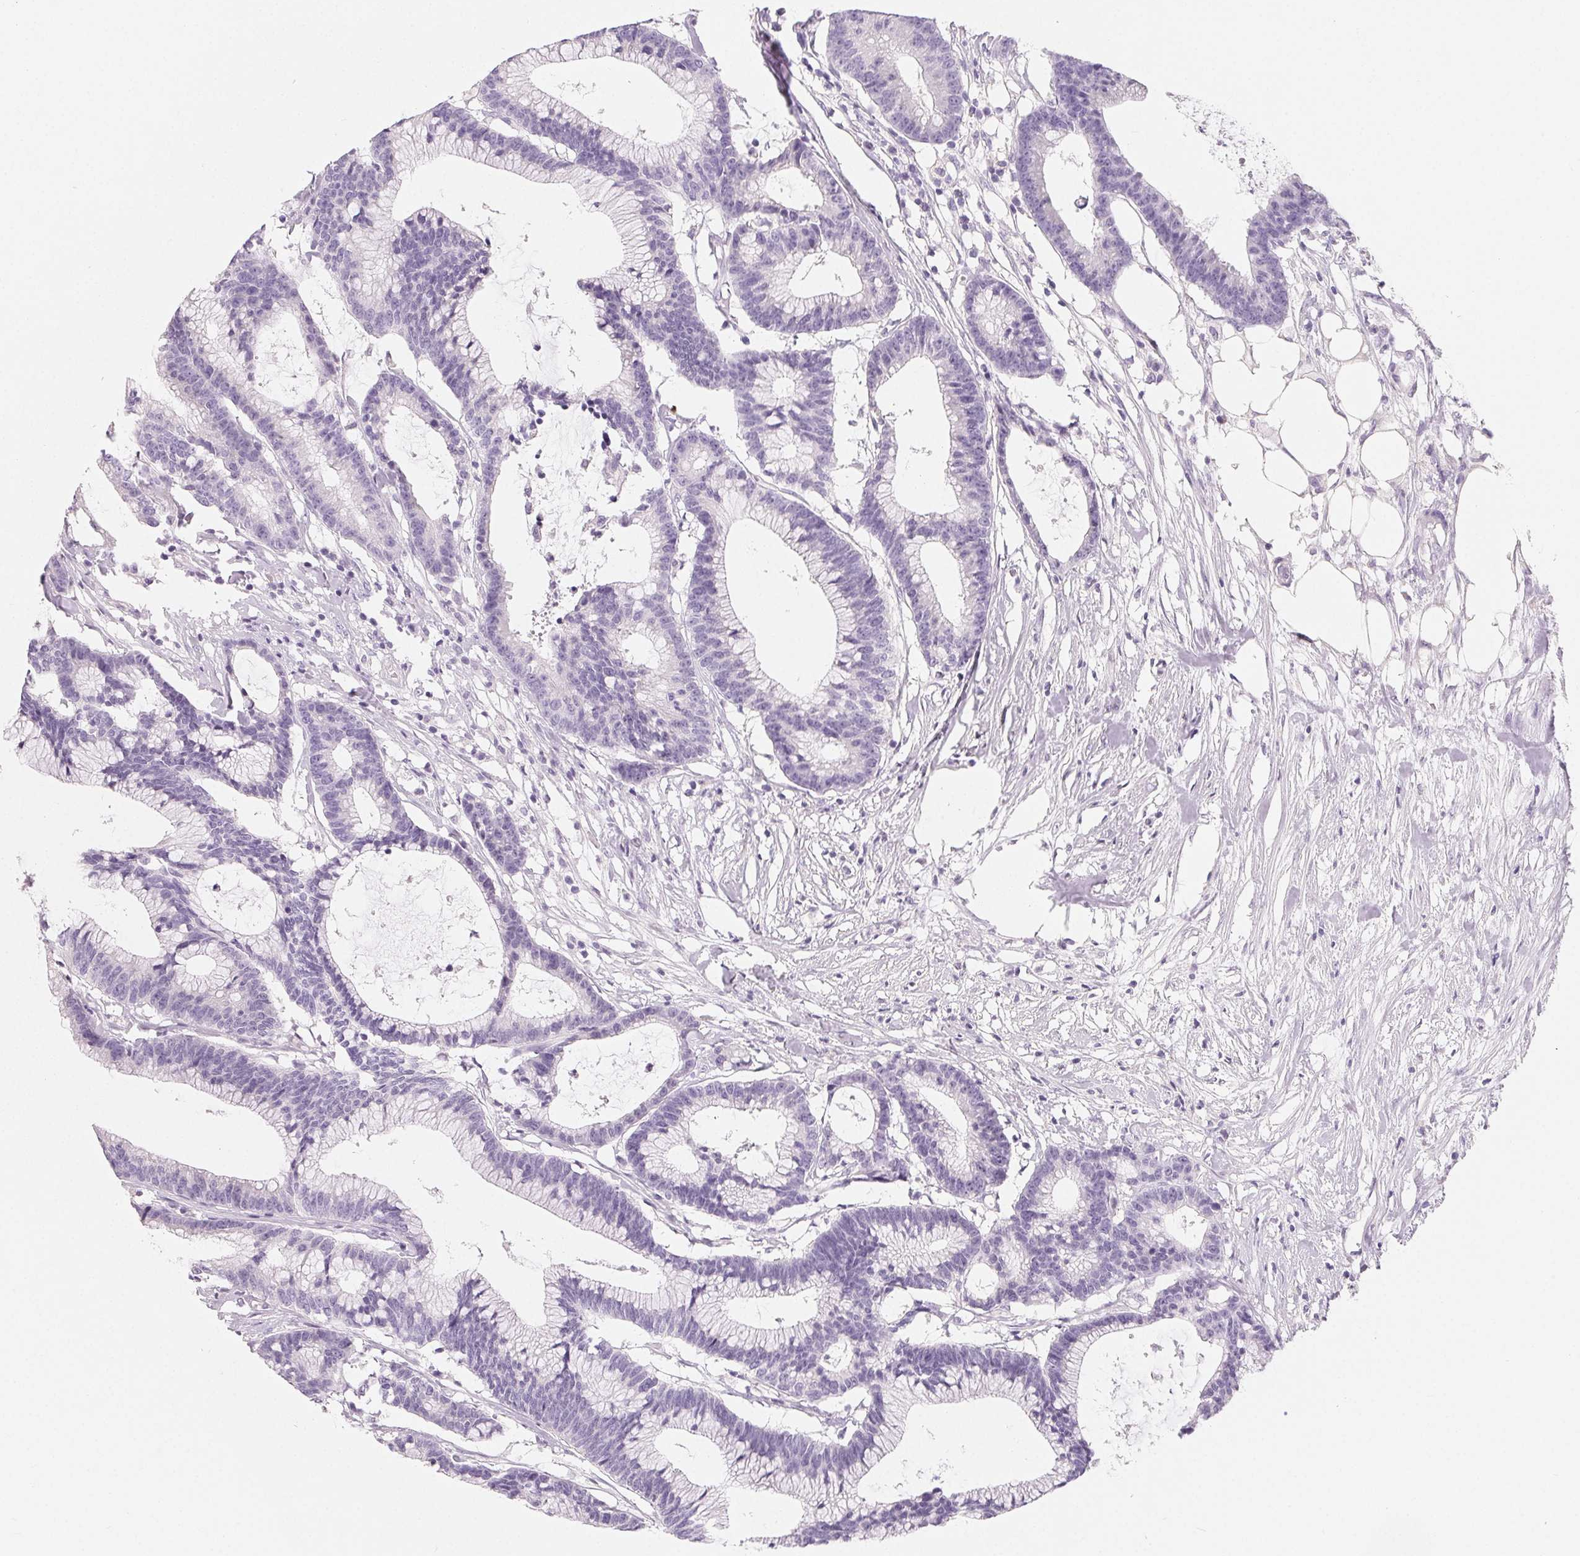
{"staining": {"intensity": "negative", "quantity": "none", "location": "none"}, "tissue": "colorectal cancer", "cell_type": "Tumor cells", "image_type": "cancer", "snomed": [{"axis": "morphology", "description": "Adenocarcinoma, NOS"}, {"axis": "topography", "description": "Colon"}], "caption": "IHC of colorectal cancer (adenocarcinoma) exhibits no positivity in tumor cells. (DAB (3,3'-diaminobenzidine) immunohistochemistry (IHC) visualized using brightfield microscopy, high magnification).", "gene": "SPACA5B", "patient": {"sex": "female", "age": 78}}